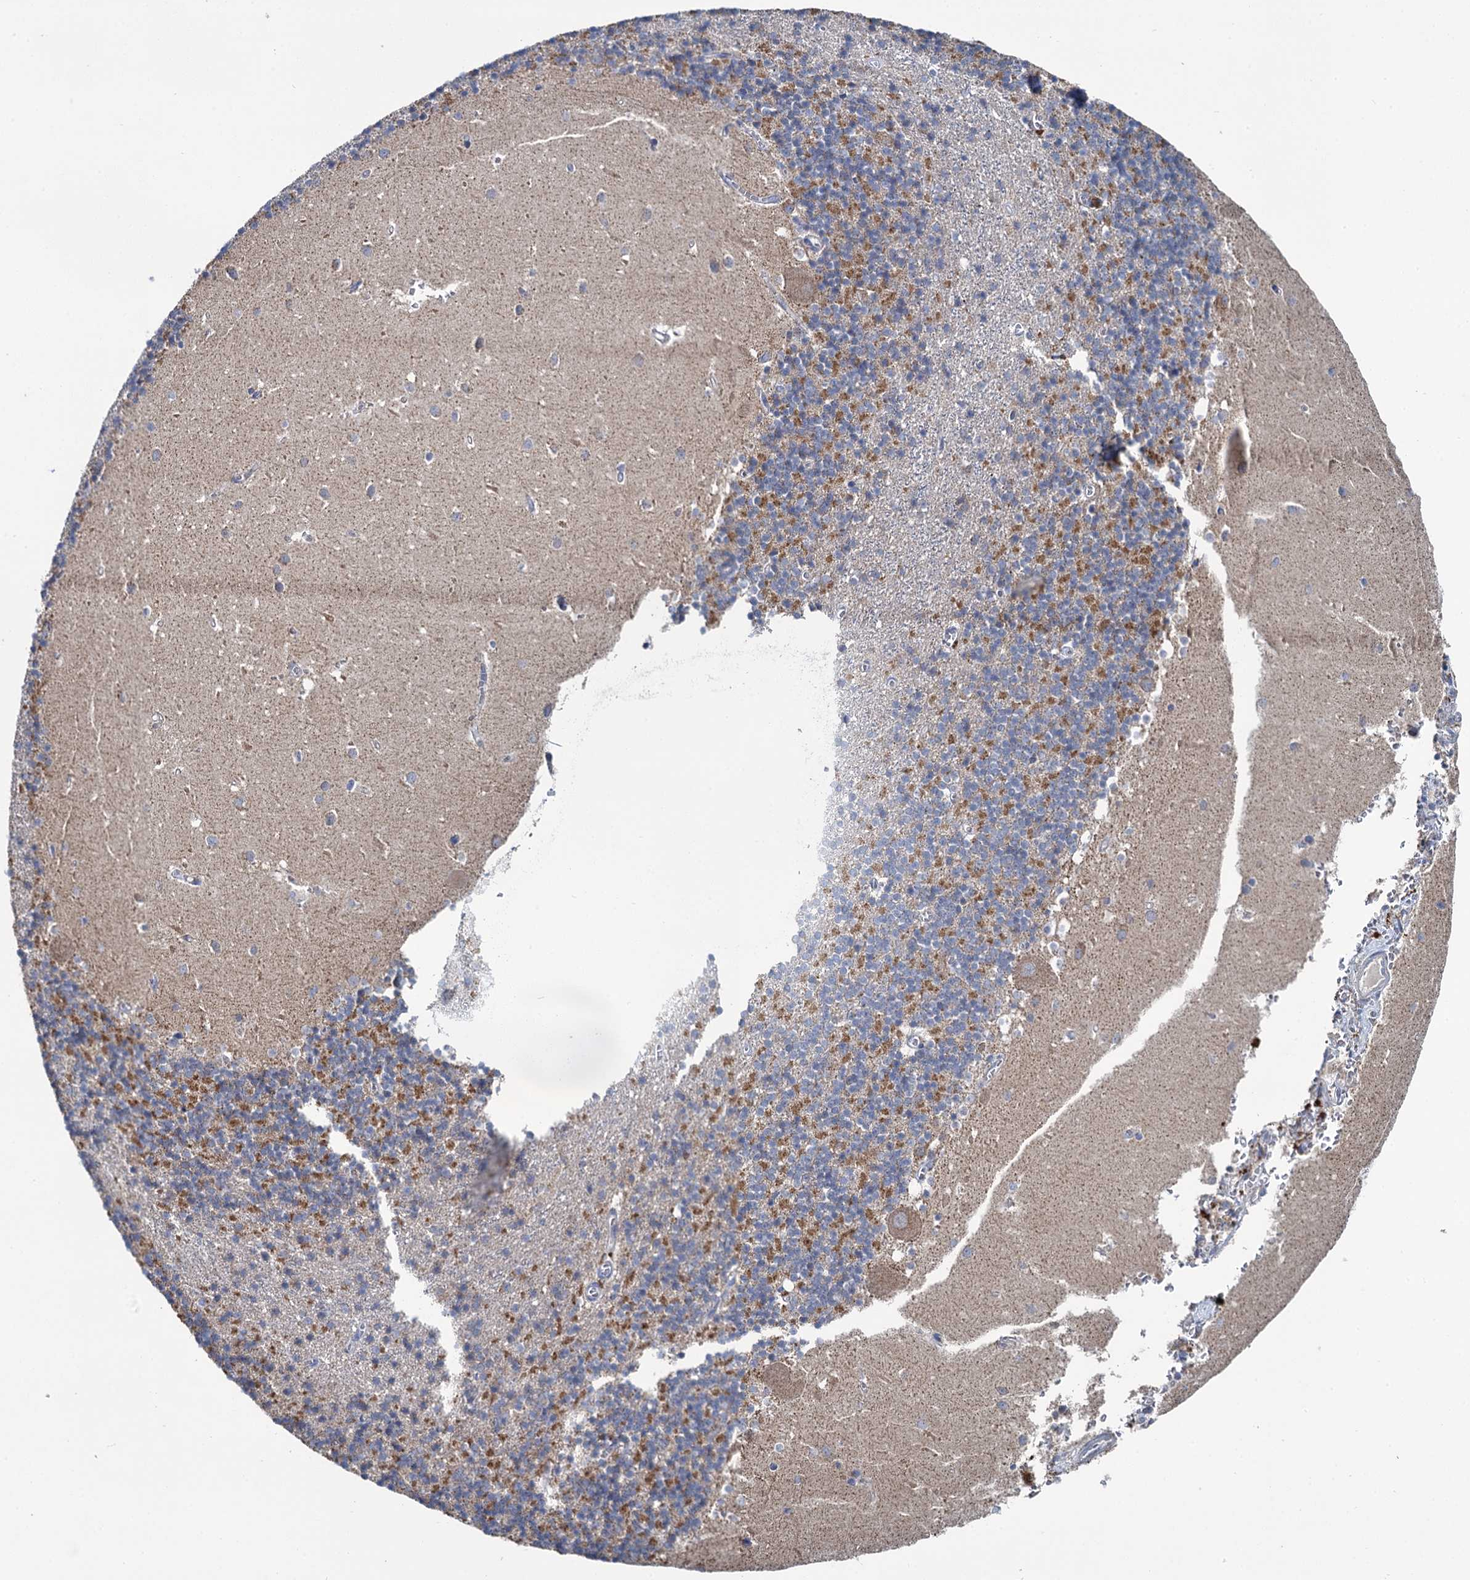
{"staining": {"intensity": "moderate", "quantity": "25%-75%", "location": "cytoplasmic/membranous"}, "tissue": "cerebellum", "cell_type": "Cells in granular layer", "image_type": "normal", "snomed": [{"axis": "morphology", "description": "Normal tissue, NOS"}, {"axis": "topography", "description": "Cerebellum"}], "caption": "Cells in granular layer demonstrate medium levels of moderate cytoplasmic/membranous positivity in approximately 25%-75% of cells in unremarkable human cerebellum.", "gene": "METTL4", "patient": {"sex": "male", "age": 54}}